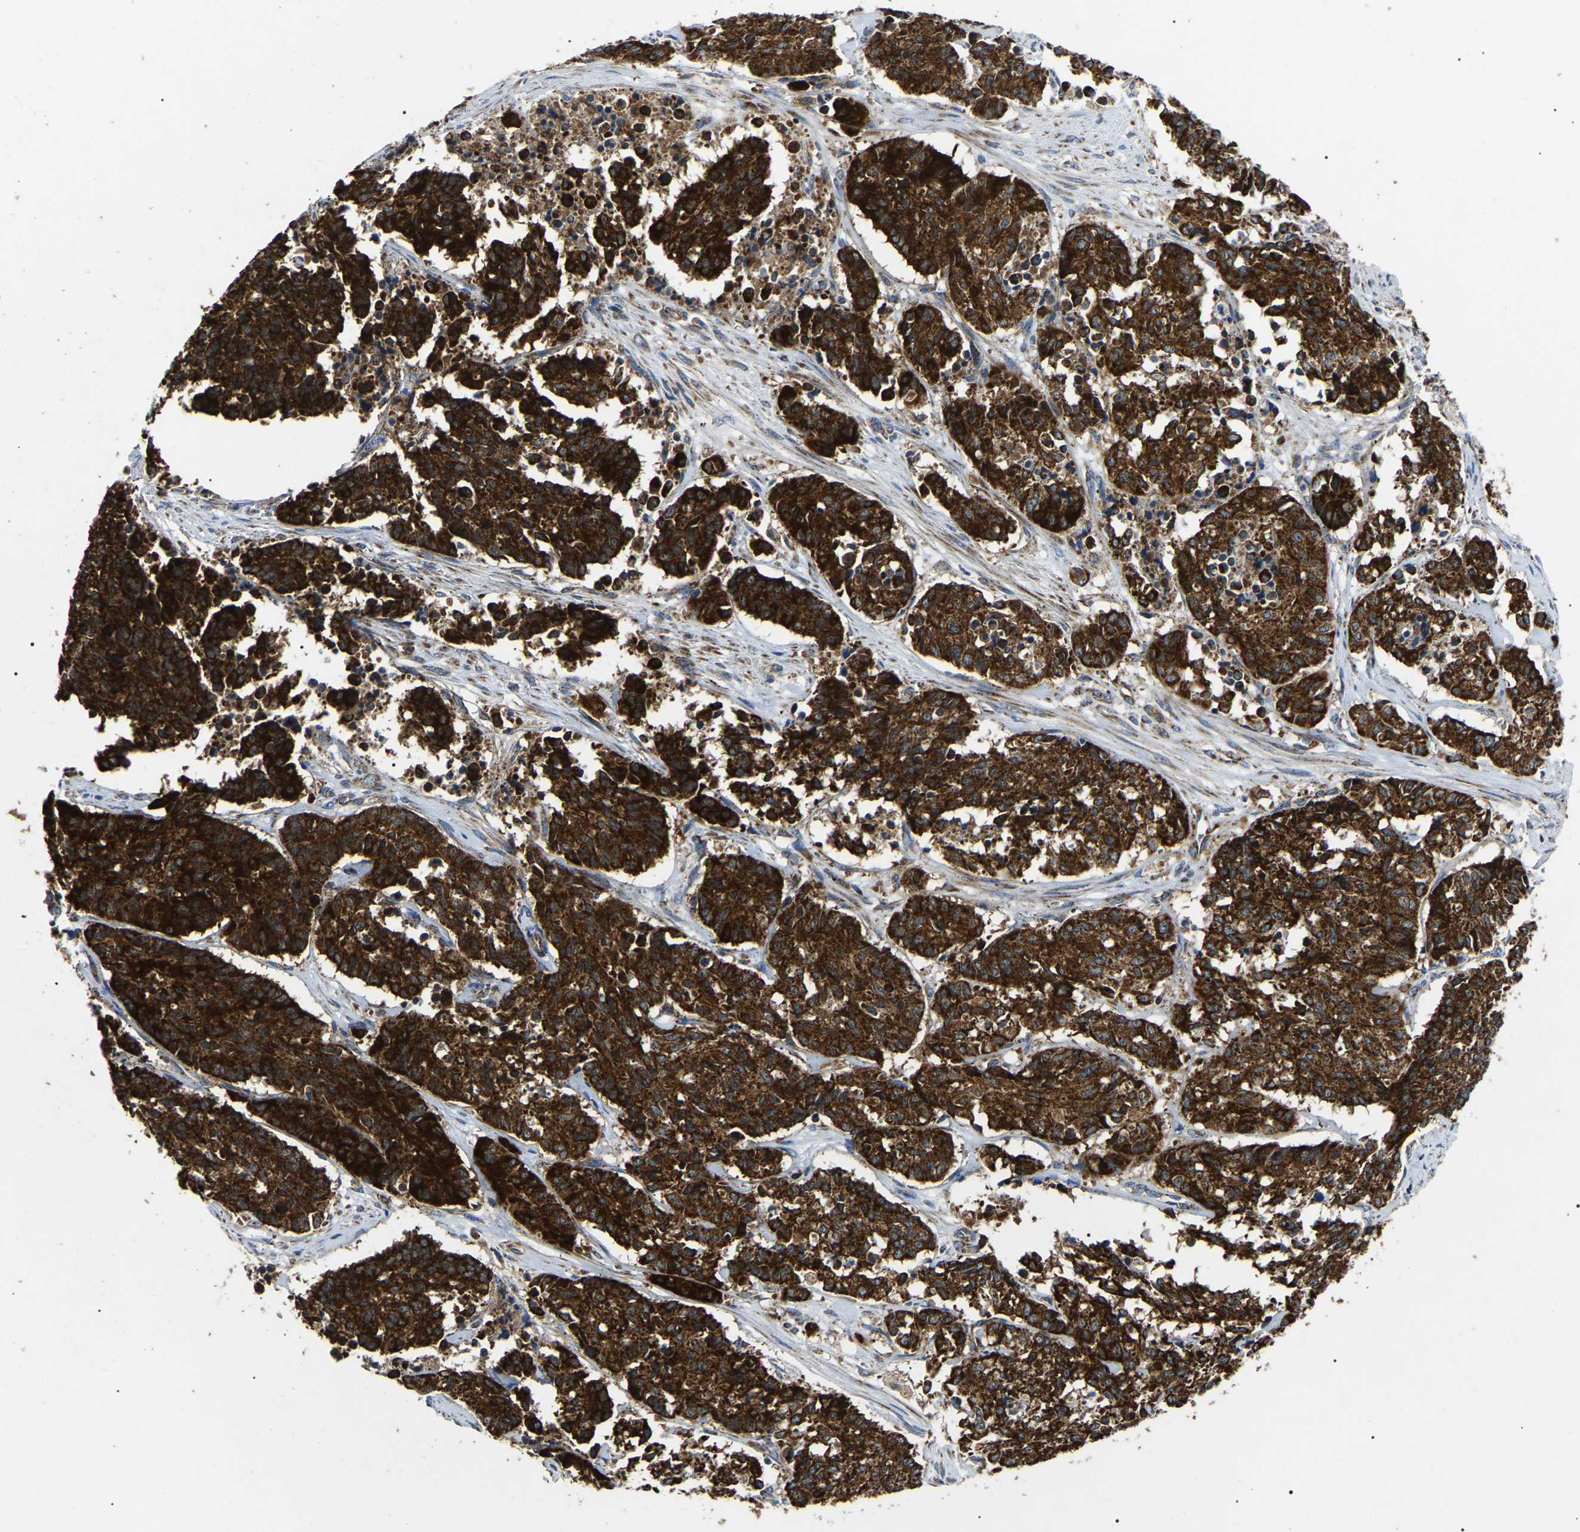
{"staining": {"intensity": "strong", "quantity": ">75%", "location": "cytoplasmic/membranous"}, "tissue": "cervical cancer", "cell_type": "Tumor cells", "image_type": "cancer", "snomed": [{"axis": "morphology", "description": "Squamous cell carcinoma, NOS"}, {"axis": "topography", "description": "Cervix"}], "caption": "About >75% of tumor cells in human squamous cell carcinoma (cervical) reveal strong cytoplasmic/membranous protein positivity as visualized by brown immunohistochemical staining.", "gene": "PPM1E", "patient": {"sex": "female", "age": 35}}